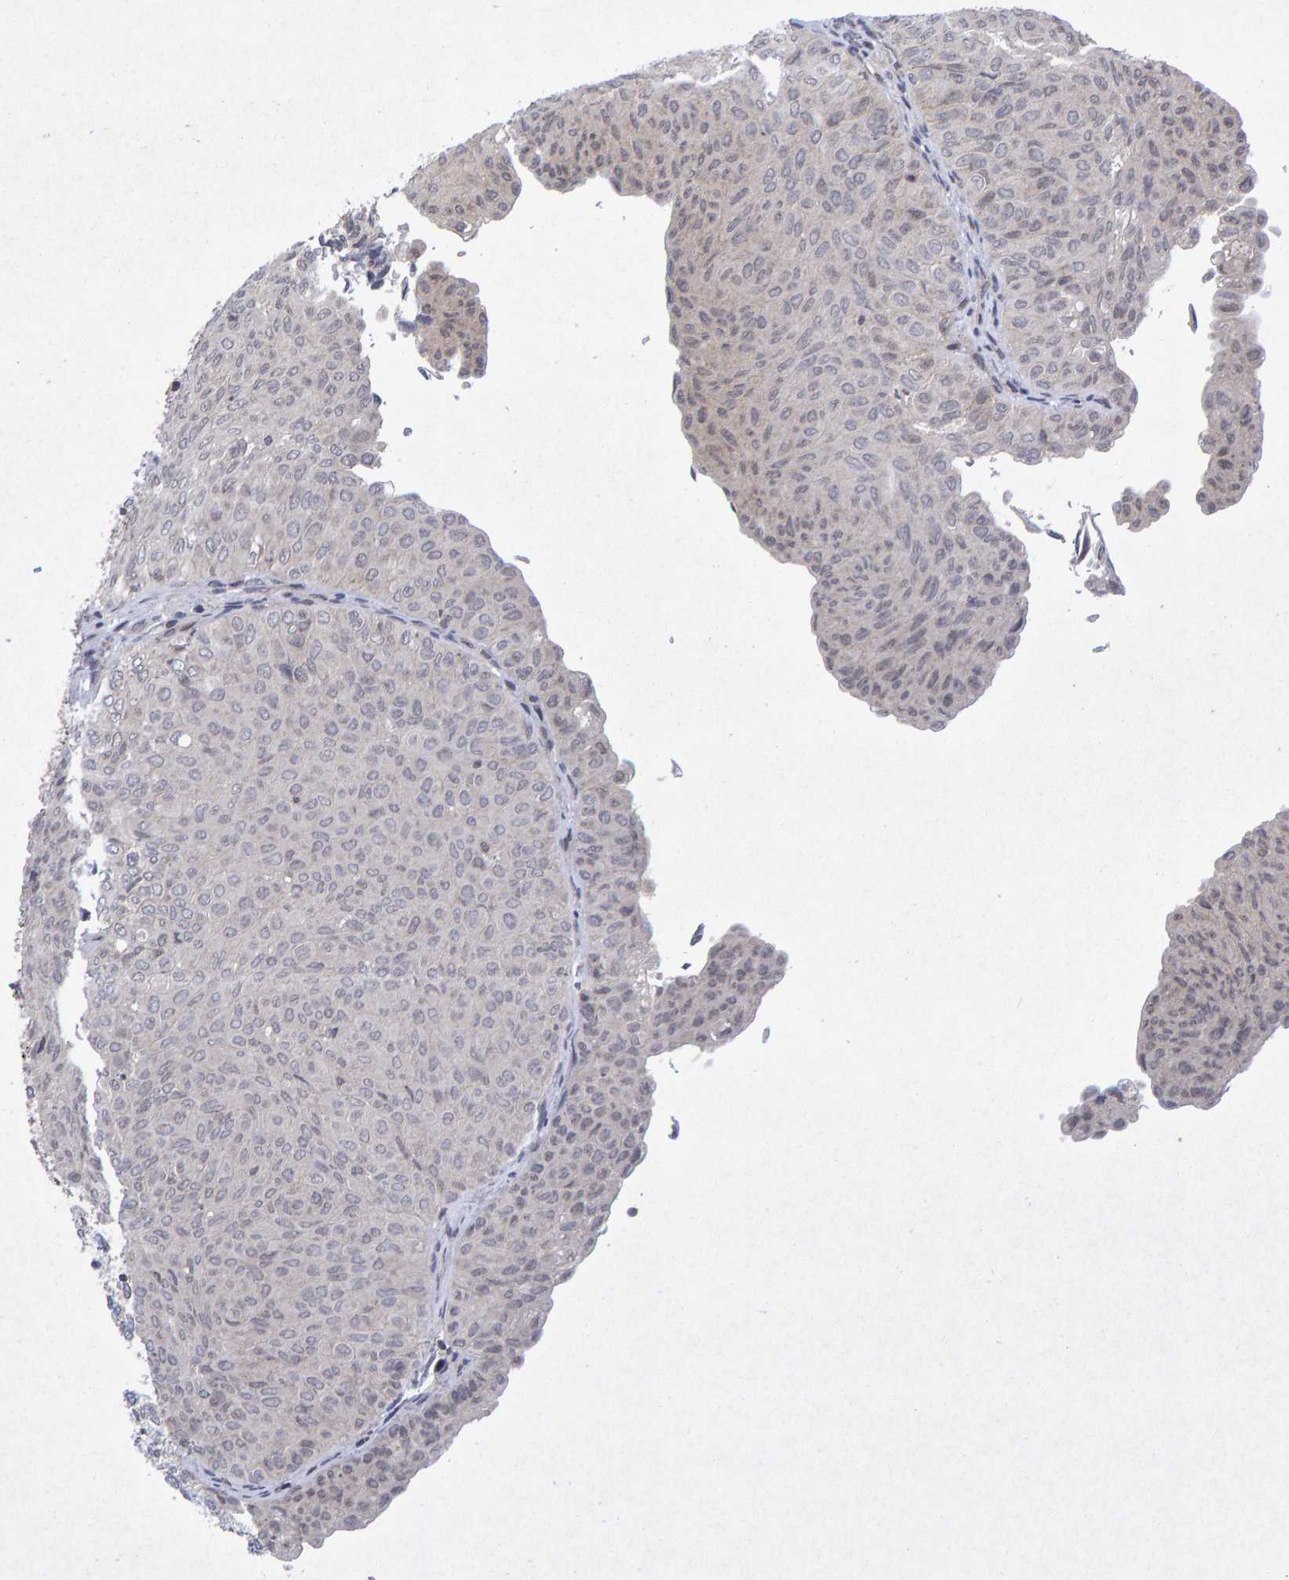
{"staining": {"intensity": "negative", "quantity": "none", "location": "none"}, "tissue": "urothelial cancer", "cell_type": "Tumor cells", "image_type": "cancer", "snomed": [{"axis": "morphology", "description": "Urothelial carcinoma, Low grade"}, {"axis": "topography", "description": "Urinary bladder"}], "caption": "This is a photomicrograph of immunohistochemistry staining of urothelial cancer, which shows no positivity in tumor cells. Brightfield microscopy of IHC stained with DAB (3,3'-diaminobenzidine) (brown) and hematoxylin (blue), captured at high magnification.", "gene": "CDH2", "patient": {"sex": "male", "age": 78}}